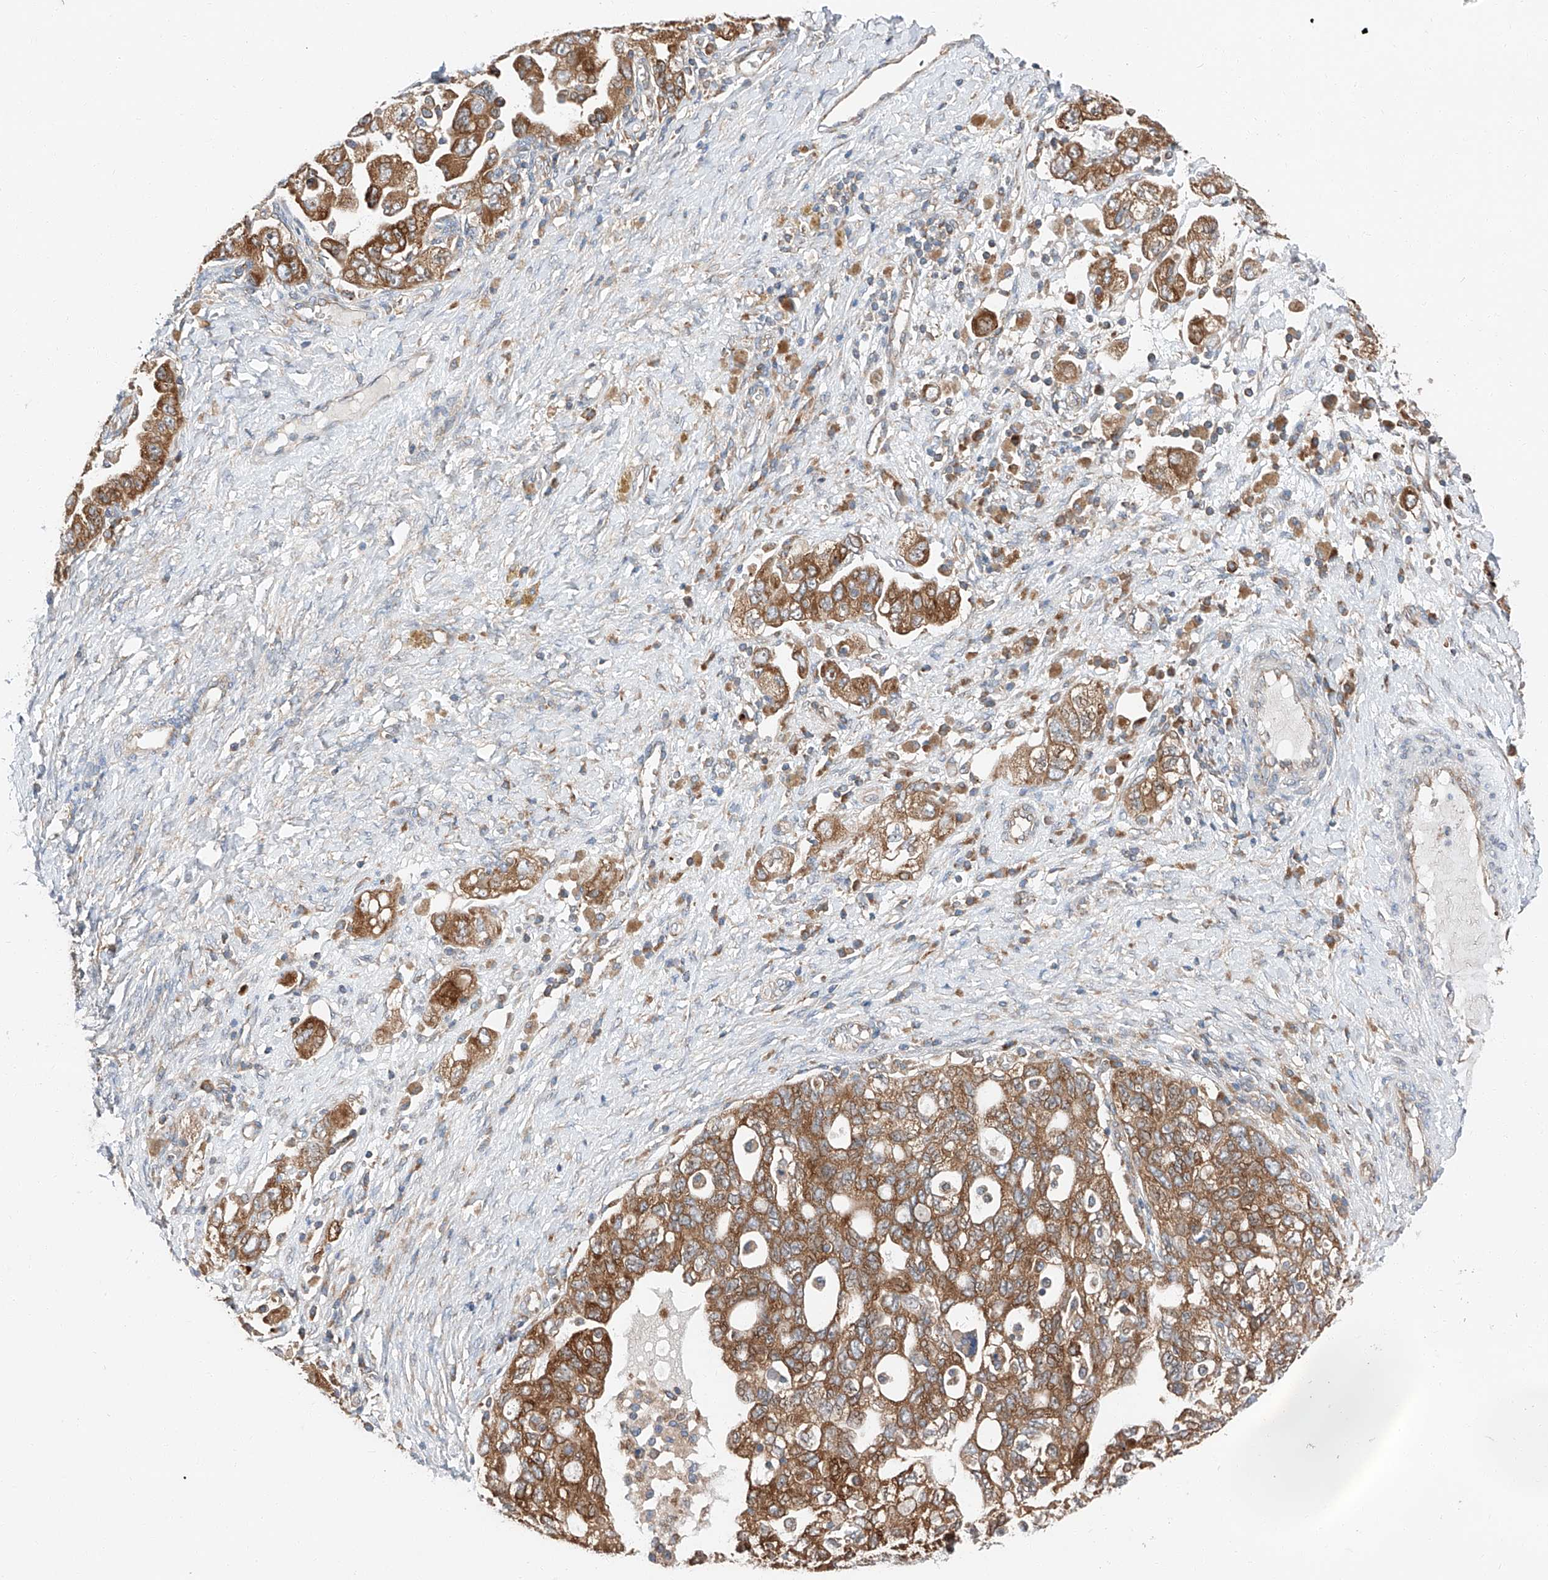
{"staining": {"intensity": "strong", "quantity": ">75%", "location": "cytoplasmic/membranous"}, "tissue": "ovarian cancer", "cell_type": "Tumor cells", "image_type": "cancer", "snomed": [{"axis": "morphology", "description": "Carcinoma, NOS"}, {"axis": "morphology", "description": "Cystadenocarcinoma, serous, NOS"}, {"axis": "topography", "description": "Ovary"}], "caption": "Human serous cystadenocarcinoma (ovarian) stained with a brown dye demonstrates strong cytoplasmic/membranous positive positivity in about >75% of tumor cells.", "gene": "ZC3H15", "patient": {"sex": "female", "age": 69}}